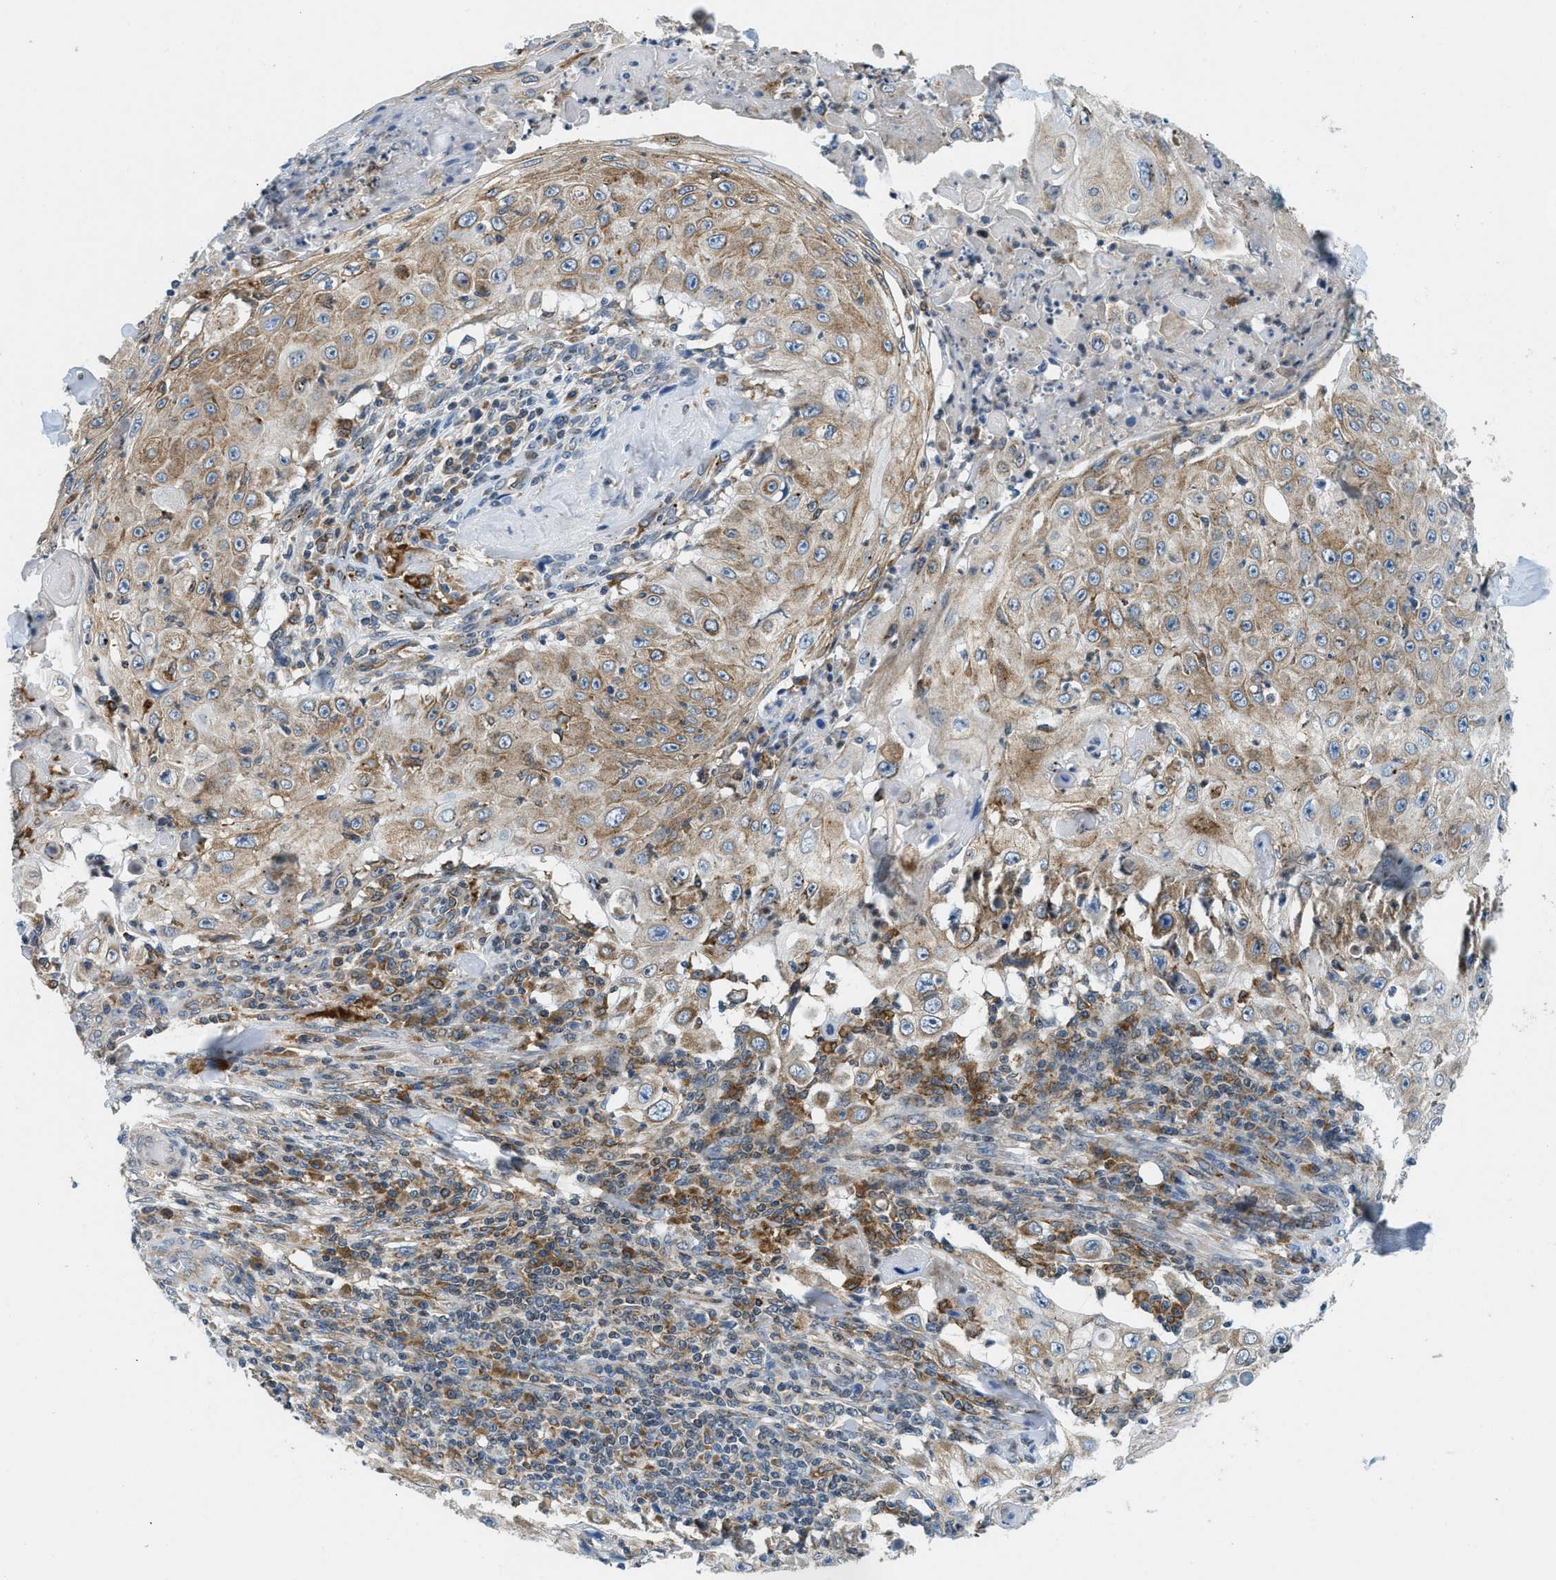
{"staining": {"intensity": "moderate", "quantity": ">75%", "location": "cytoplasmic/membranous"}, "tissue": "skin cancer", "cell_type": "Tumor cells", "image_type": "cancer", "snomed": [{"axis": "morphology", "description": "Squamous cell carcinoma, NOS"}, {"axis": "topography", "description": "Skin"}], "caption": "DAB (3,3'-diaminobenzidine) immunohistochemical staining of skin cancer (squamous cell carcinoma) shows moderate cytoplasmic/membranous protein expression in approximately >75% of tumor cells. The protein is shown in brown color, while the nuclei are stained blue.", "gene": "BCAP31", "patient": {"sex": "male", "age": 86}}